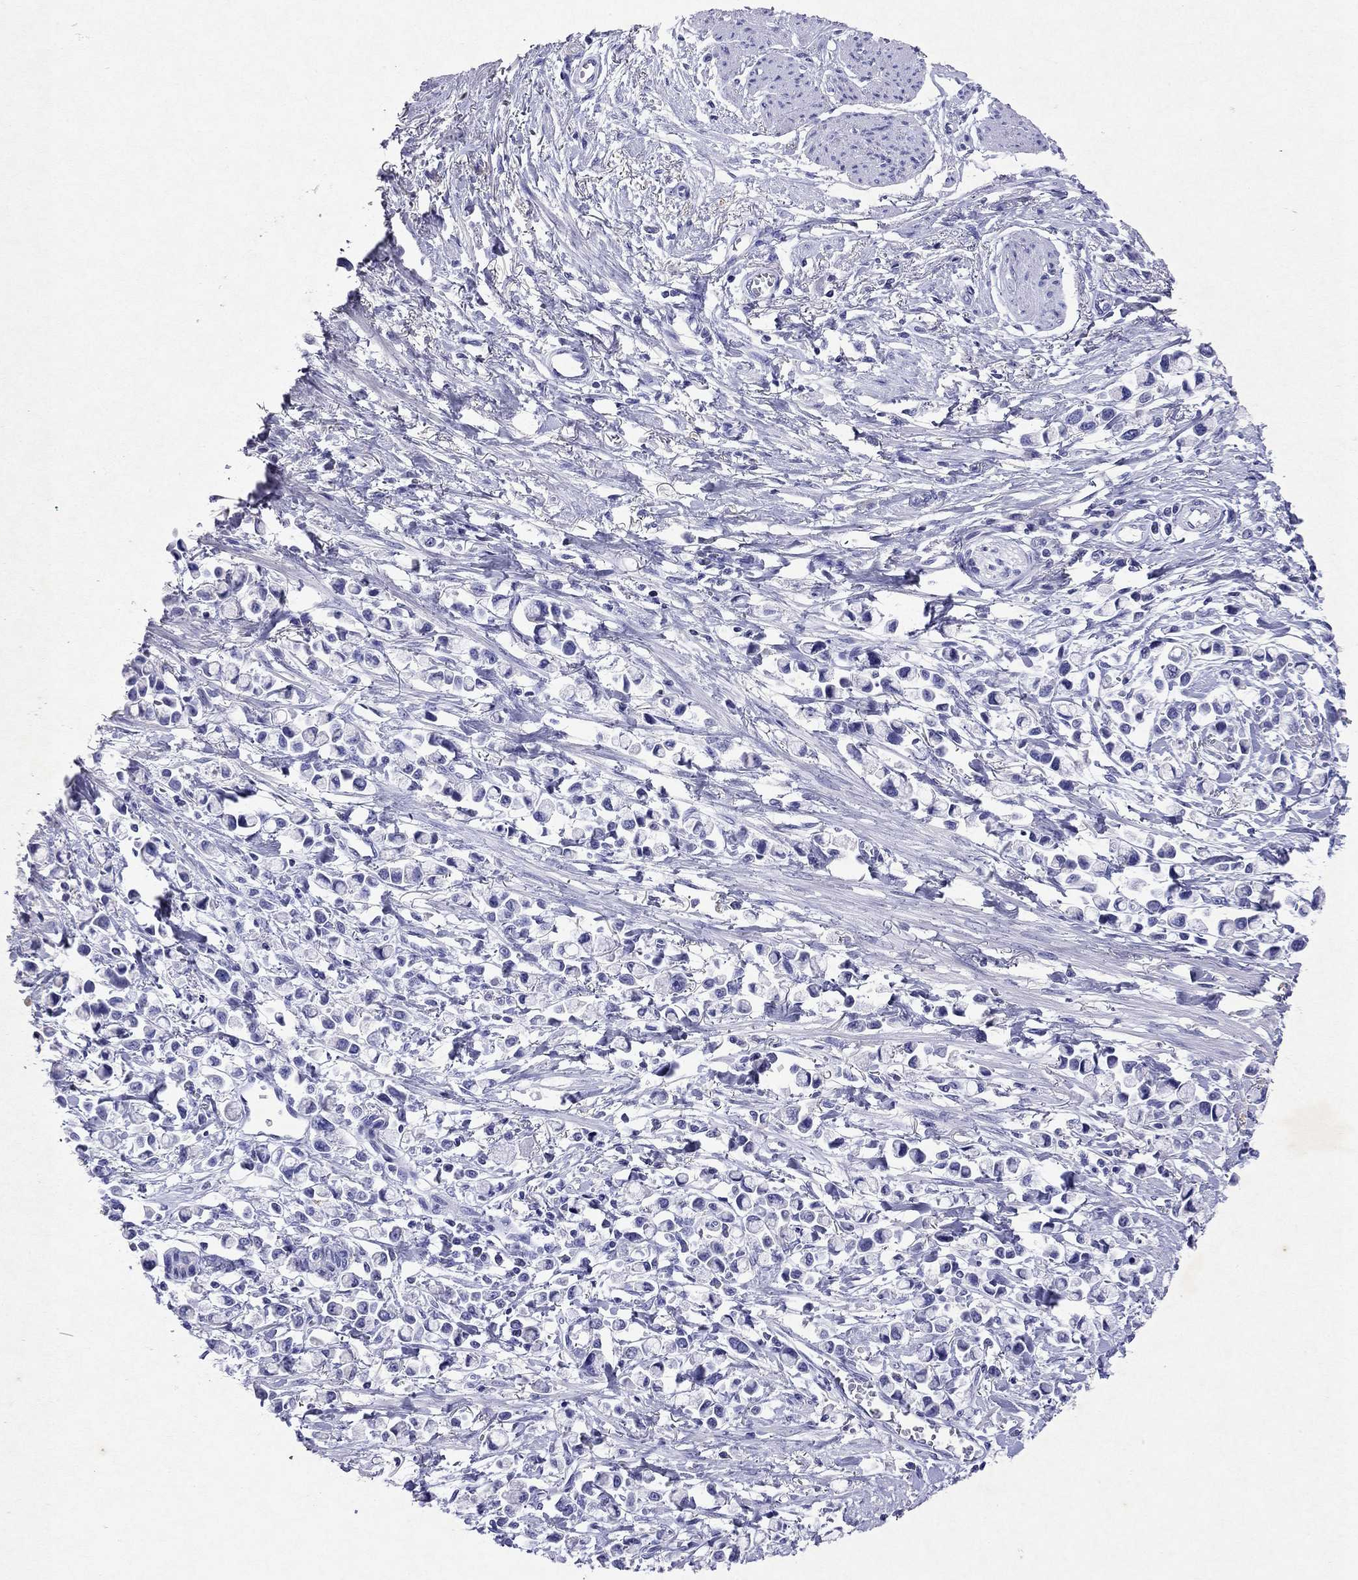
{"staining": {"intensity": "negative", "quantity": "none", "location": "none"}, "tissue": "stomach cancer", "cell_type": "Tumor cells", "image_type": "cancer", "snomed": [{"axis": "morphology", "description": "Adenocarcinoma, NOS"}, {"axis": "topography", "description": "Stomach"}], "caption": "This is a image of immunohistochemistry (IHC) staining of stomach cancer (adenocarcinoma), which shows no expression in tumor cells. (Immunohistochemistry, brightfield microscopy, high magnification).", "gene": "ARMC12", "patient": {"sex": "female", "age": 81}}